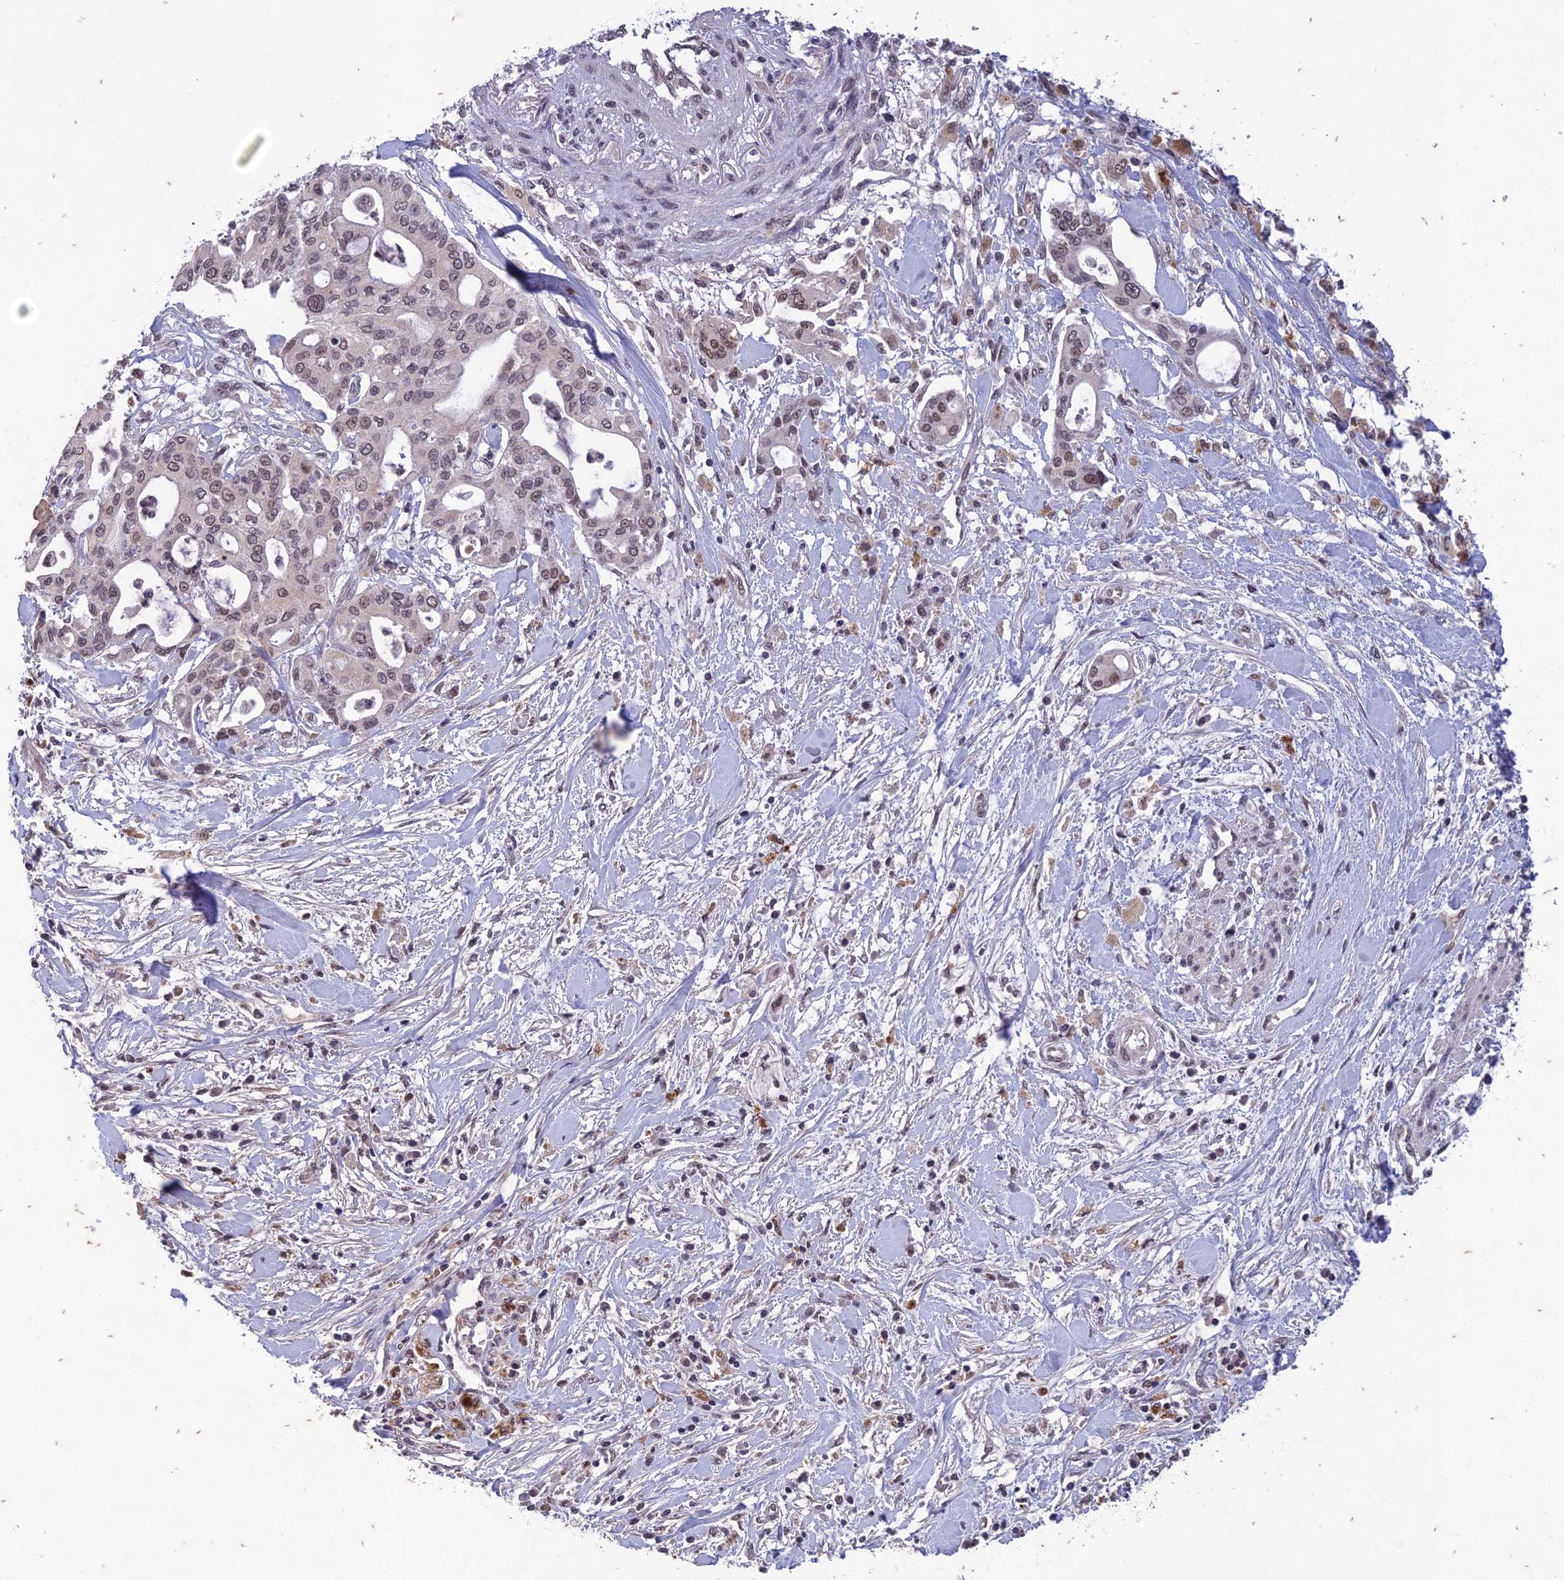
{"staining": {"intensity": "moderate", "quantity": "25%-75%", "location": "nuclear"}, "tissue": "pancreatic cancer", "cell_type": "Tumor cells", "image_type": "cancer", "snomed": [{"axis": "morphology", "description": "Adenocarcinoma, NOS"}, {"axis": "topography", "description": "Pancreas"}], "caption": "Pancreatic cancer stained for a protein (brown) displays moderate nuclear positive positivity in about 25%-75% of tumor cells.", "gene": "POP4", "patient": {"sex": "male", "age": 46}}